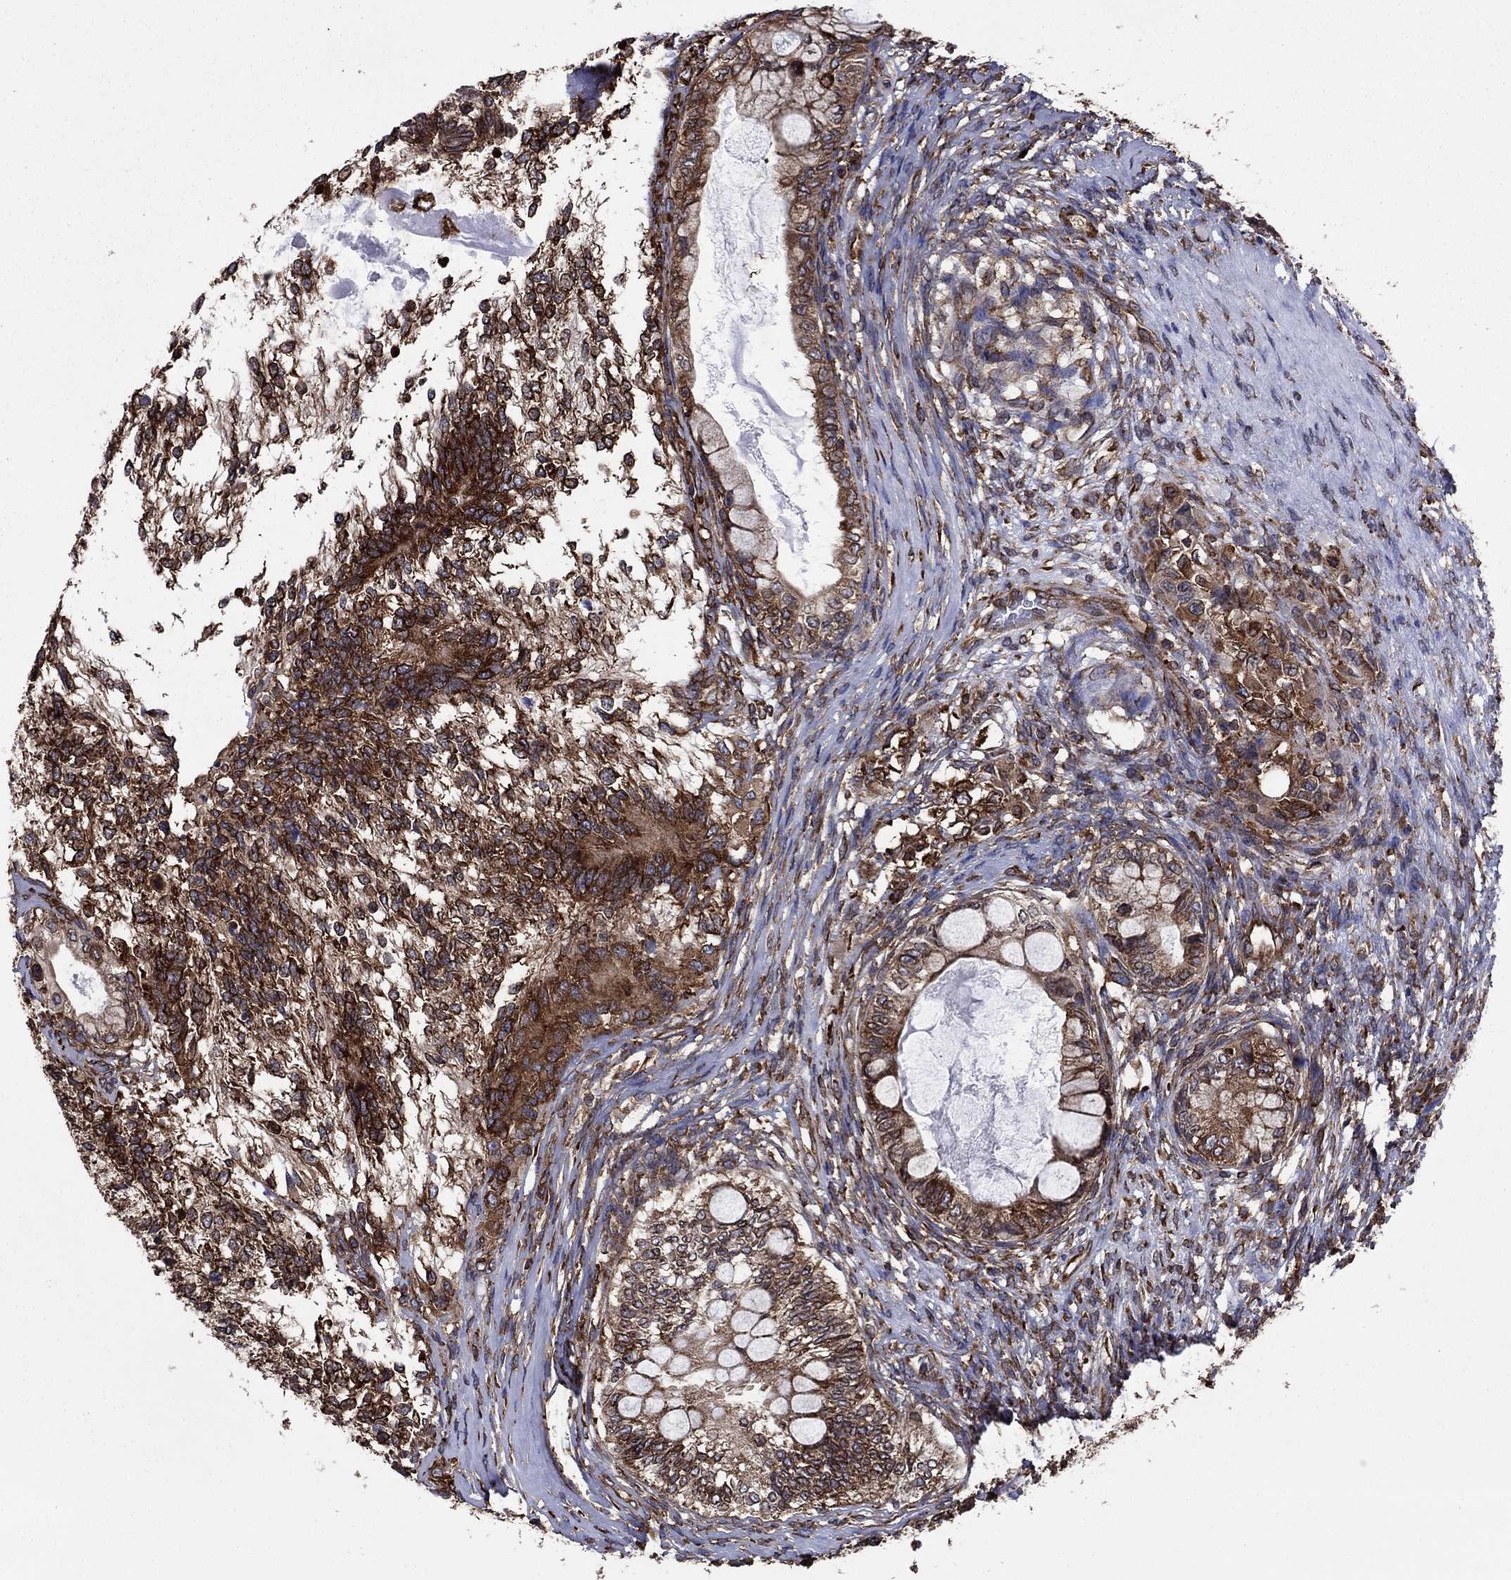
{"staining": {"intensity": "strong", "quantity": "25%-75%", "location": "cytoplasmic/membranous"}, "tissue": "testis cancer", "cell_type": "Tumor cells", "image_type": "cancer", "snomed": [{"axis": "morphology", "description": "Seminoma, NOS"}, {"axis": "morphology", "description": "Carcinoma, Embryonal, NOS"}, {"axis": "topography", "description": "Testis"}], "caption": "A brown stain labels strong cytoplasmic/membranous positivity of a protein in human testis cancer (seminoma) tumor cells.", "gene": "YBX1", "patient": {"sex": "male", "age": 41}}